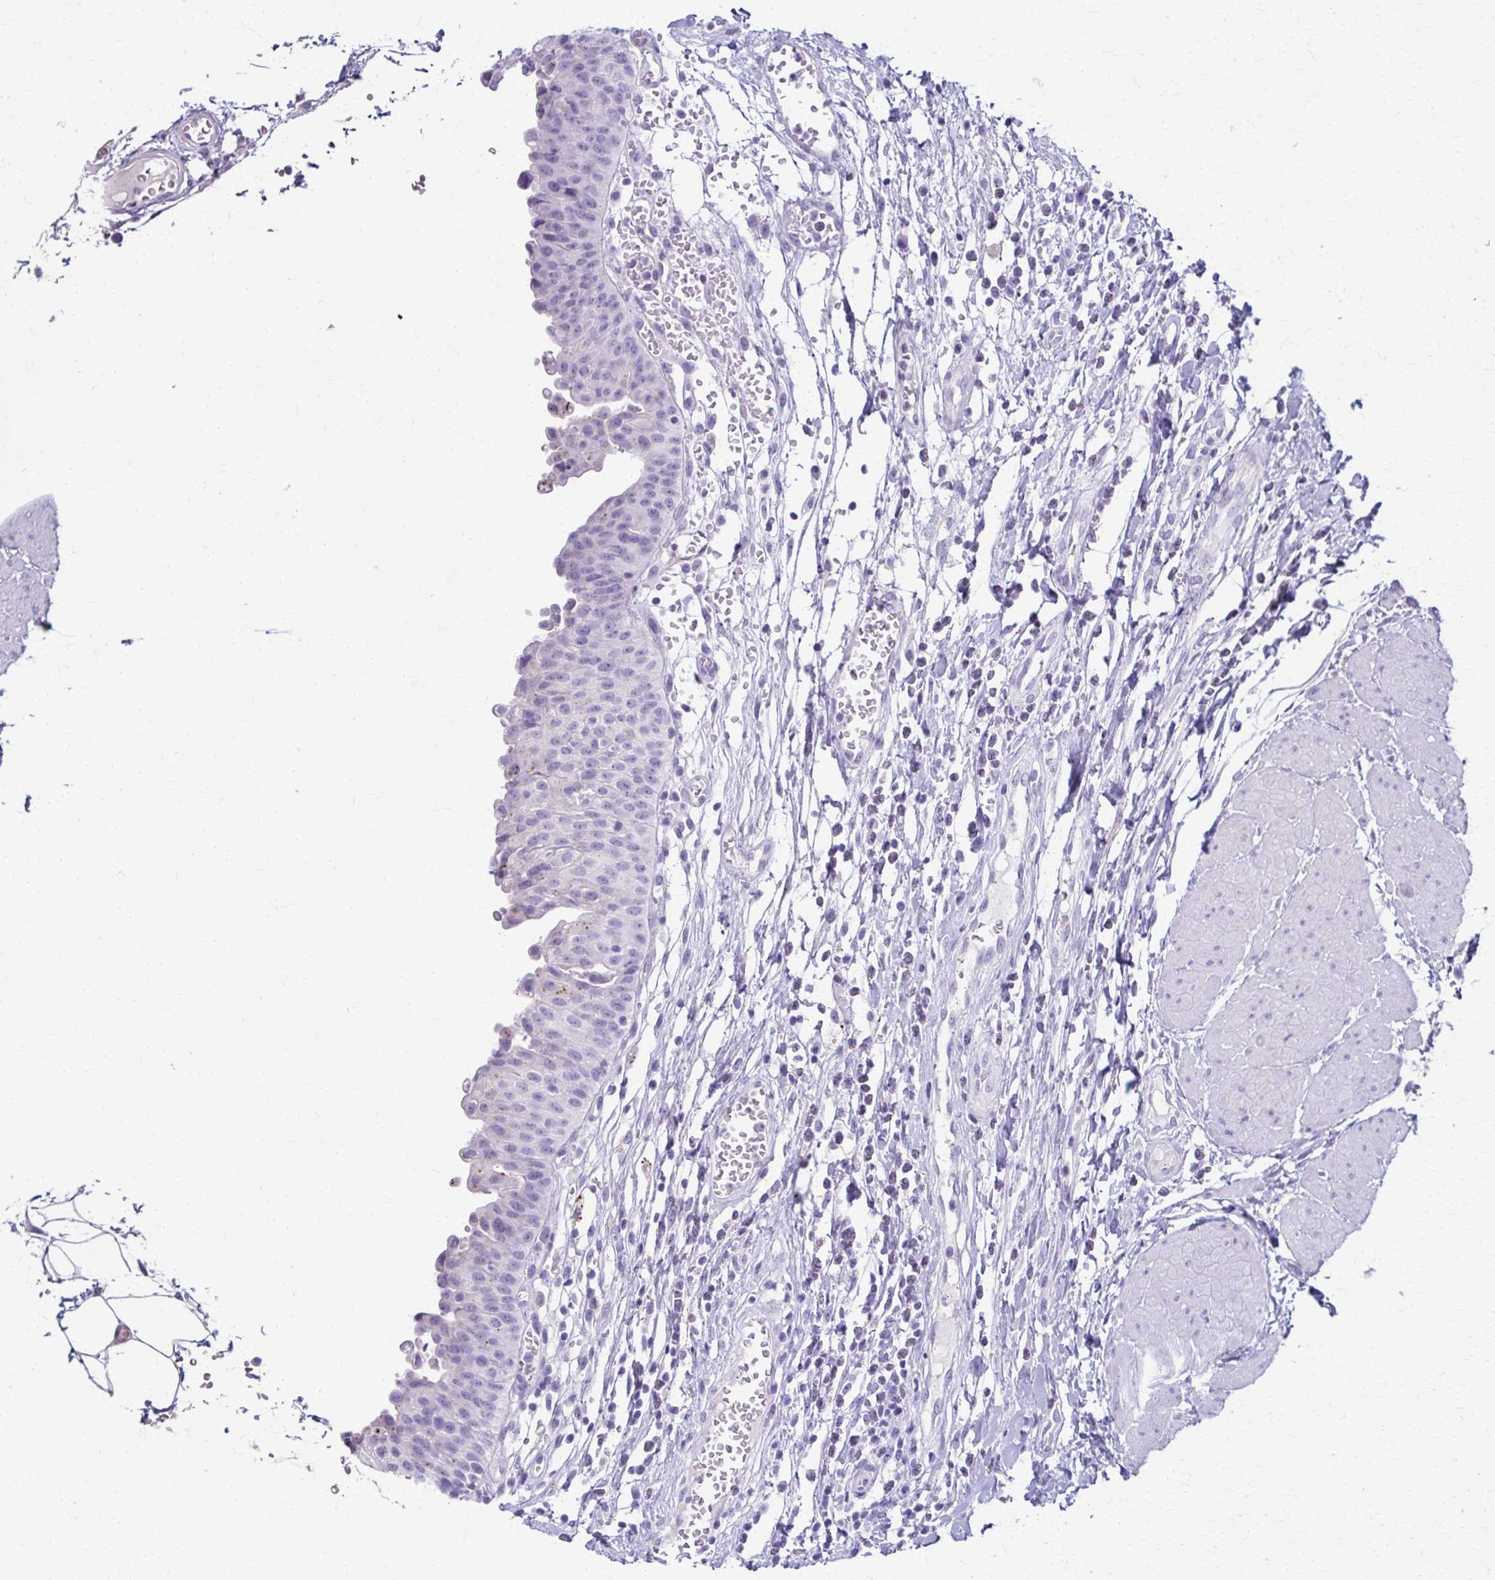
{"staining": {"intensity": "strong", "quantity": "25%-75%", "location": "cytoplasmic/membranous"}, "tissue": "urinary bladder", "cell_type": "Urothelial cells", "image_type": "normal", "snomed": [{"axis": "morphology", "description": "Normal tissue, NOS"}, {"axis": "topography", "description": "Urinary bladder"}], "caption": "Protein expression analysis of unremarkable human urinary bladder reveals strong cytoplasmic/membranous expression in about 25%-75% of urothelial cells. (DAB IHC, brown staining for protein, blue staining for nuclei).", "gene": "TMEM60", "patient": {"sex": "male", "age": 64}}